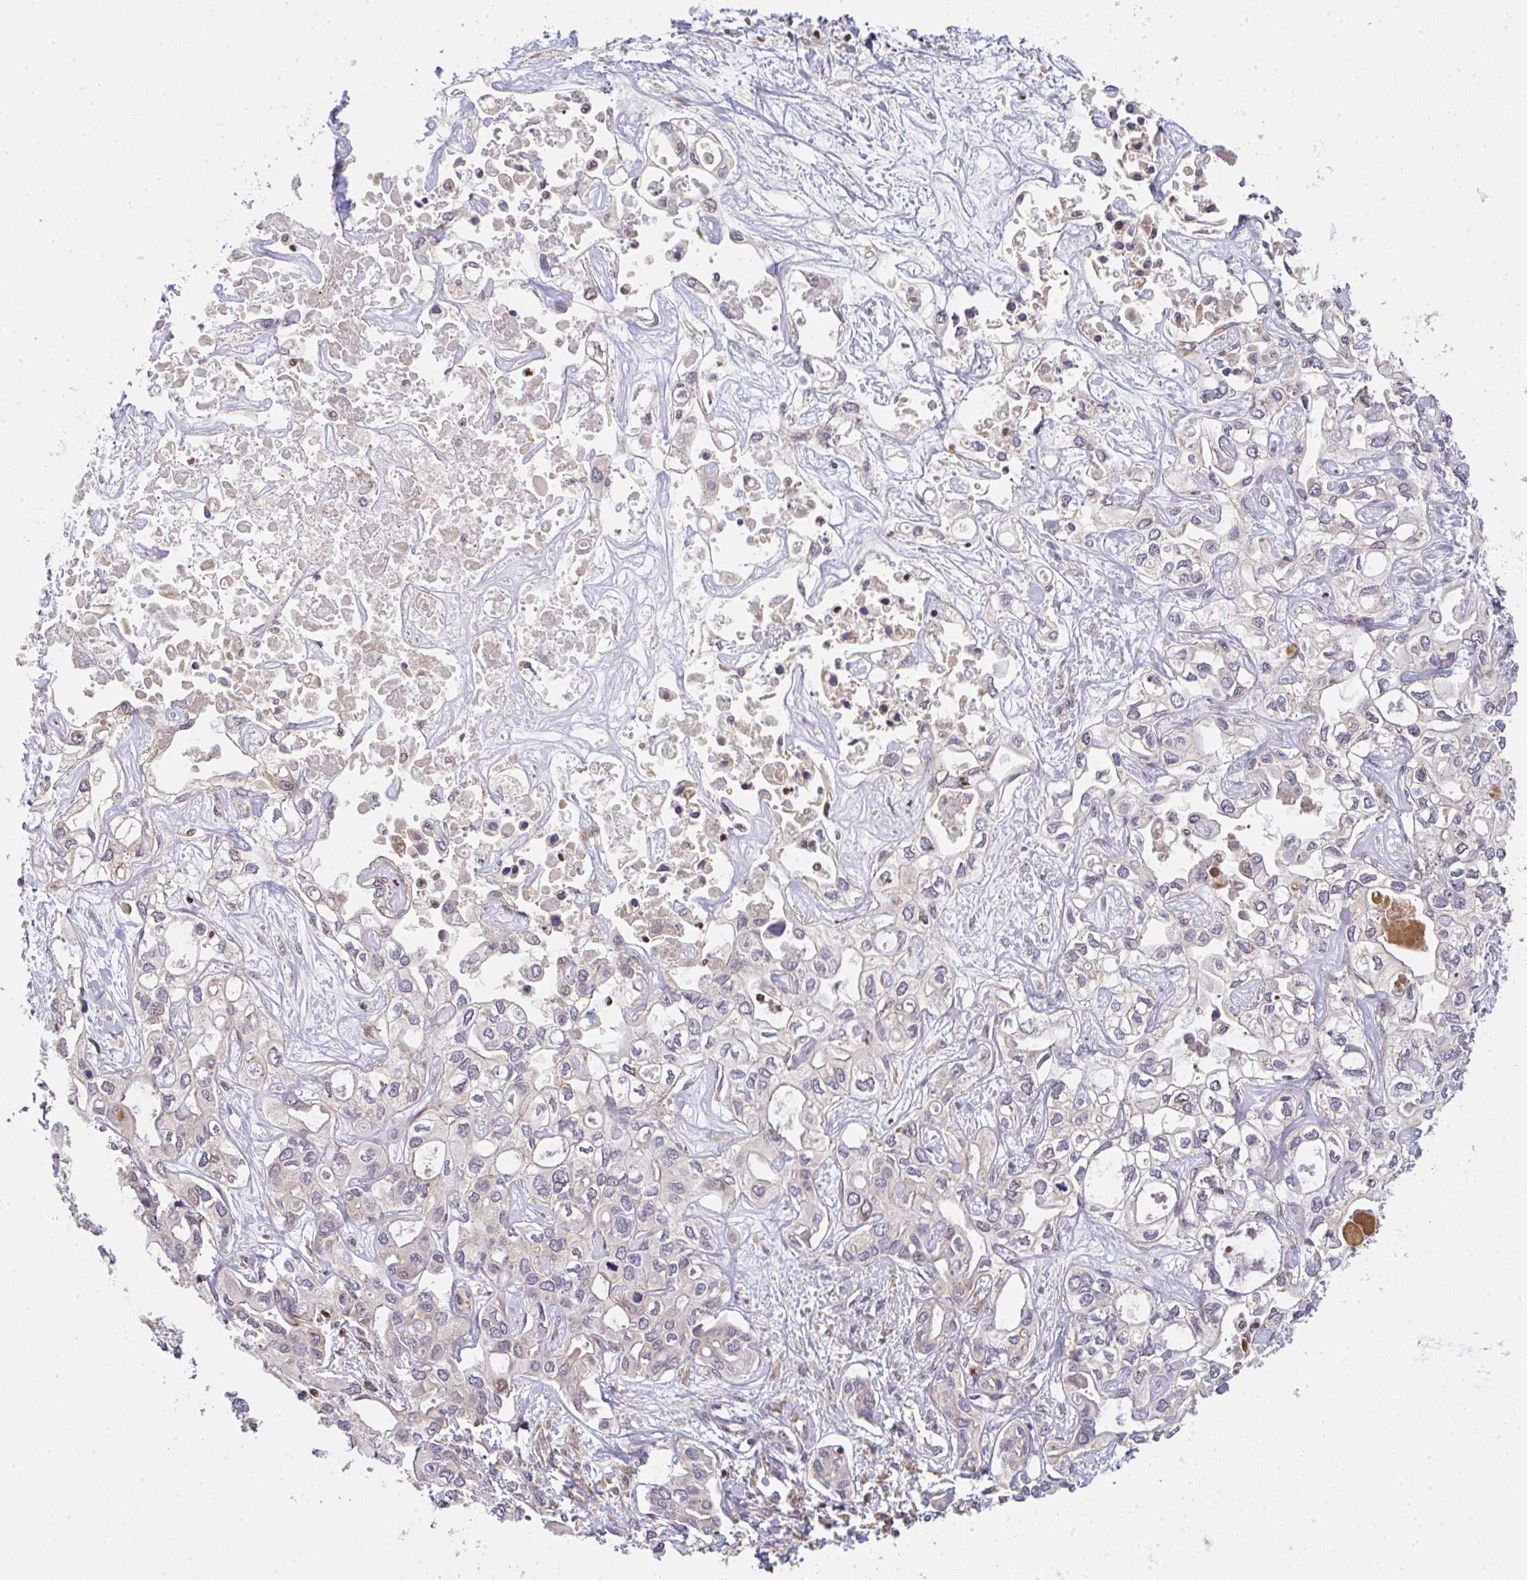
{"staining": {"intensity": "negative", "quantity": "none", "location": "none"}, "tissue": "liver cancer", "cell_type": "Tumor cells", "image_type": "cancer", "snomed": [{"axis": "morphology", "description": "Cholangiocarcinoma"}, {"axis": "topography", "description": "Liver"}], "caption": "This is an IHC photomicrograph of cholangiocarcinoma (liver). There is no positivity in tumor cells.", "gene": "SIMC1", "patient": {"sex": "female", "age": 64}}